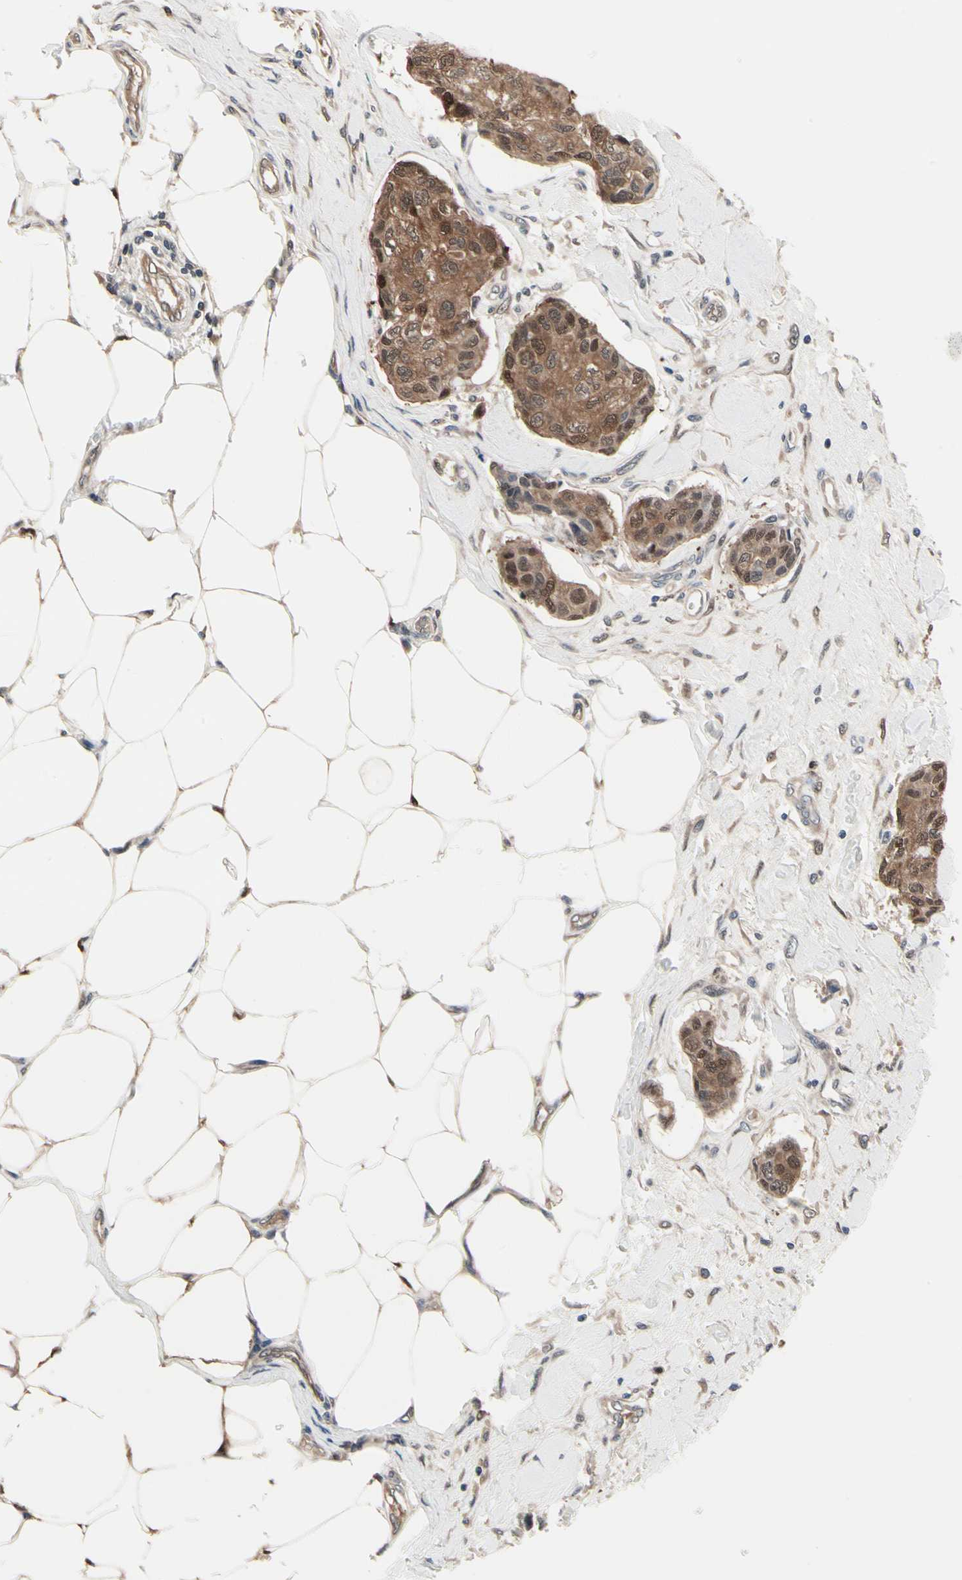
{"staining": {"intensity": "moderate", "quantity": ">75%", "location": "cytoplasmic/membranous,nuclear"}, "tissue": "breast cancer", "cell_type": "Tumor cells", "image_type": "cancer", "snomed": [{"axis": "morphology", "description": "Duct carcinoma"}, {"axis": "topography", "description": "Breast"}], "caption": "Protein staining of breast cancer tissue demonstrates moderate cytoplasmic/membranous and nuclear staining in approximately >75% of tumor cells.", "gene": "PRDX6", "patient": {"sex": "female", "age": 80}}